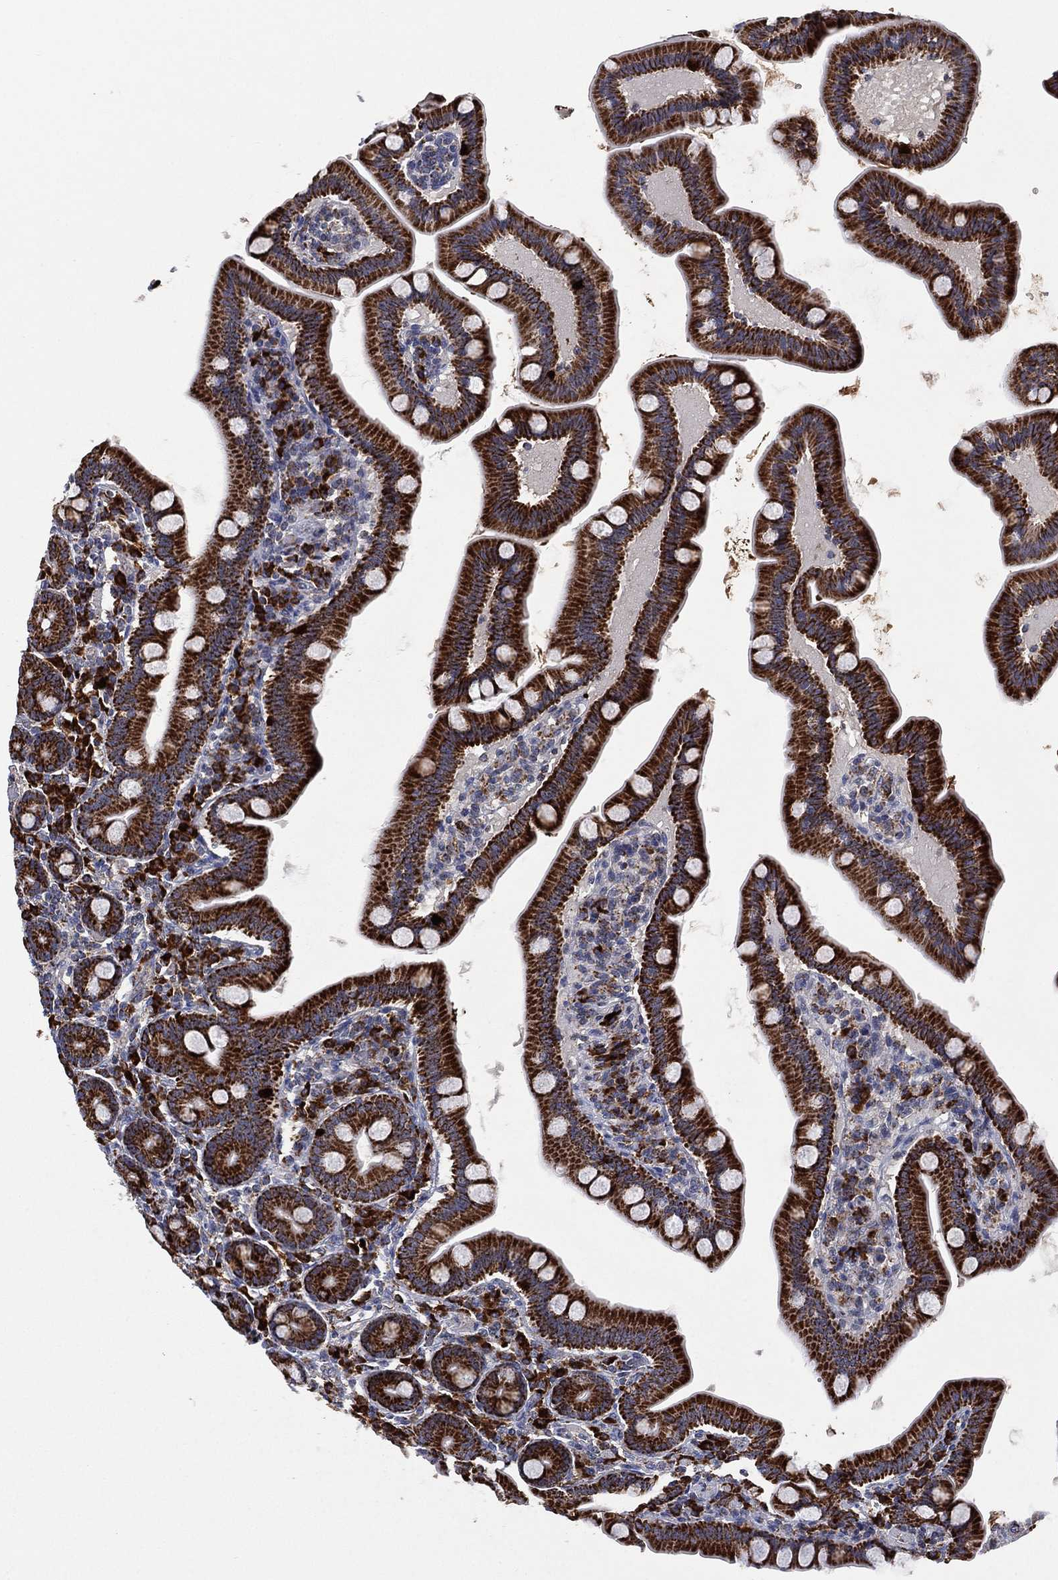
{"staining": {"intensity": "strong", "quantity": ">75%", "location": "cytoplasmic/membranous"}, "tissue": "small intestine", "cell_type": "Glandular cells", "image_type": "normal", "snomed": [{"axis": "morphology", "description": "Normal tissue, NOS"}, {"axis": "topography", "description": "Small intestine"}], "caption": "Protein positivity by immunohistochemistry (IHC) shows strong cytoplasmic/membranous staining in approximately >75% of glandular cells in normal small intestine. (DAB (3,3'-diaminobenzidine) IHC, brown staining for protein, blue staining for nuclei).", "gene": "PPP2R5A", "patient": {"sex": "male", "age": 66}}